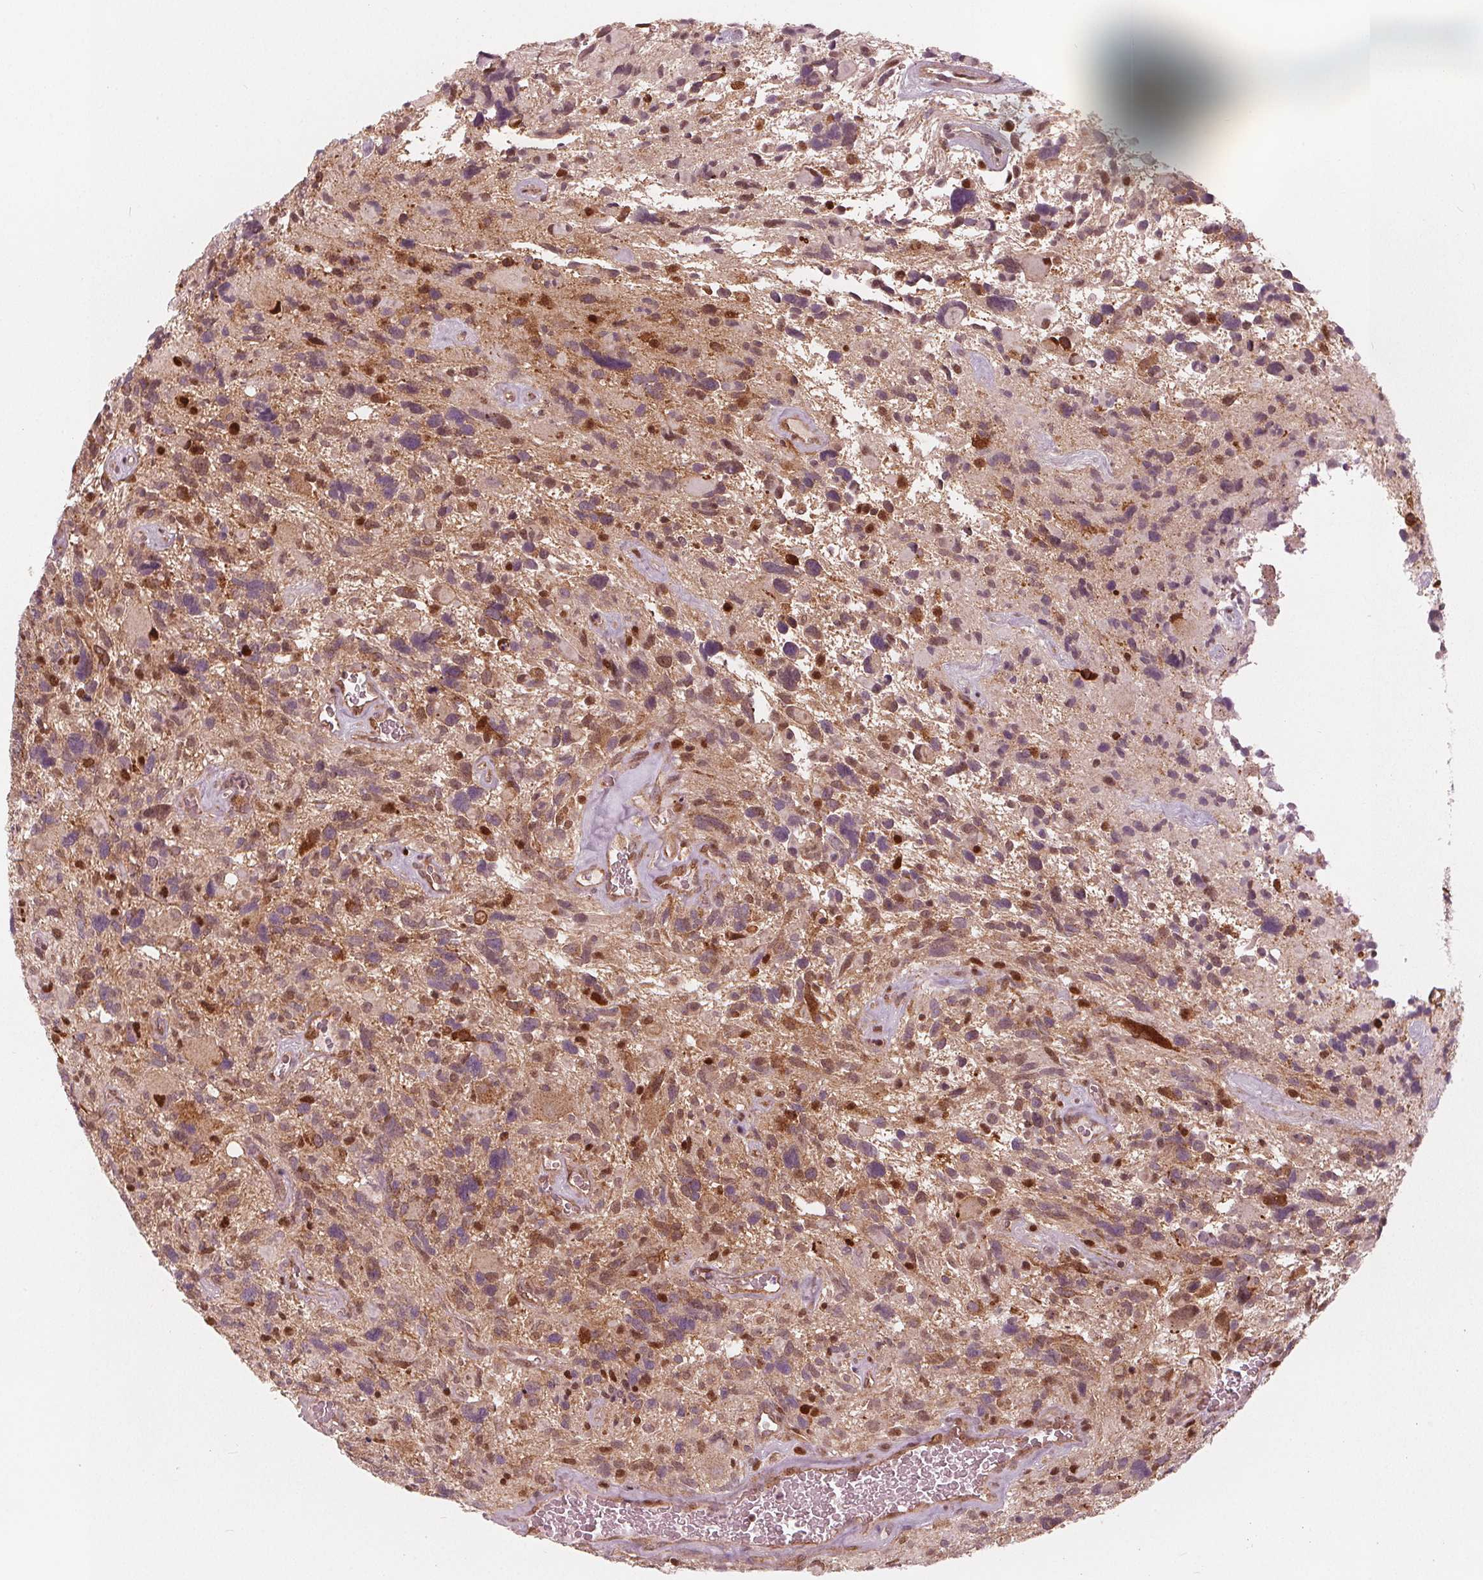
{"staining": {"intensity": "moderate", "quantity": "<25%", "location": "cytoplasmic/membranous,nuclear"}, "tissue": "glioma", "cell_type": "Tumor cells", "image_type": "cancer", "snomed": [{"axis": "morphology", "description": "Glioma, malignant, High grade"}, {"axis": "topography", "description": "Brain"}], "caption": "Brown immunohistochemical staining in malignant glioma (high-grade) exhibits moderate cytoplasmic/membranous and nuclear staining in approximately <25% of tumor cells. (DAB (3,3'-diaminobenzidine) IHC, brown staining for protein, blue staining for nuclei).", "gene": "SQSTM1", "patient": {"sex": "male", "age": 49}}